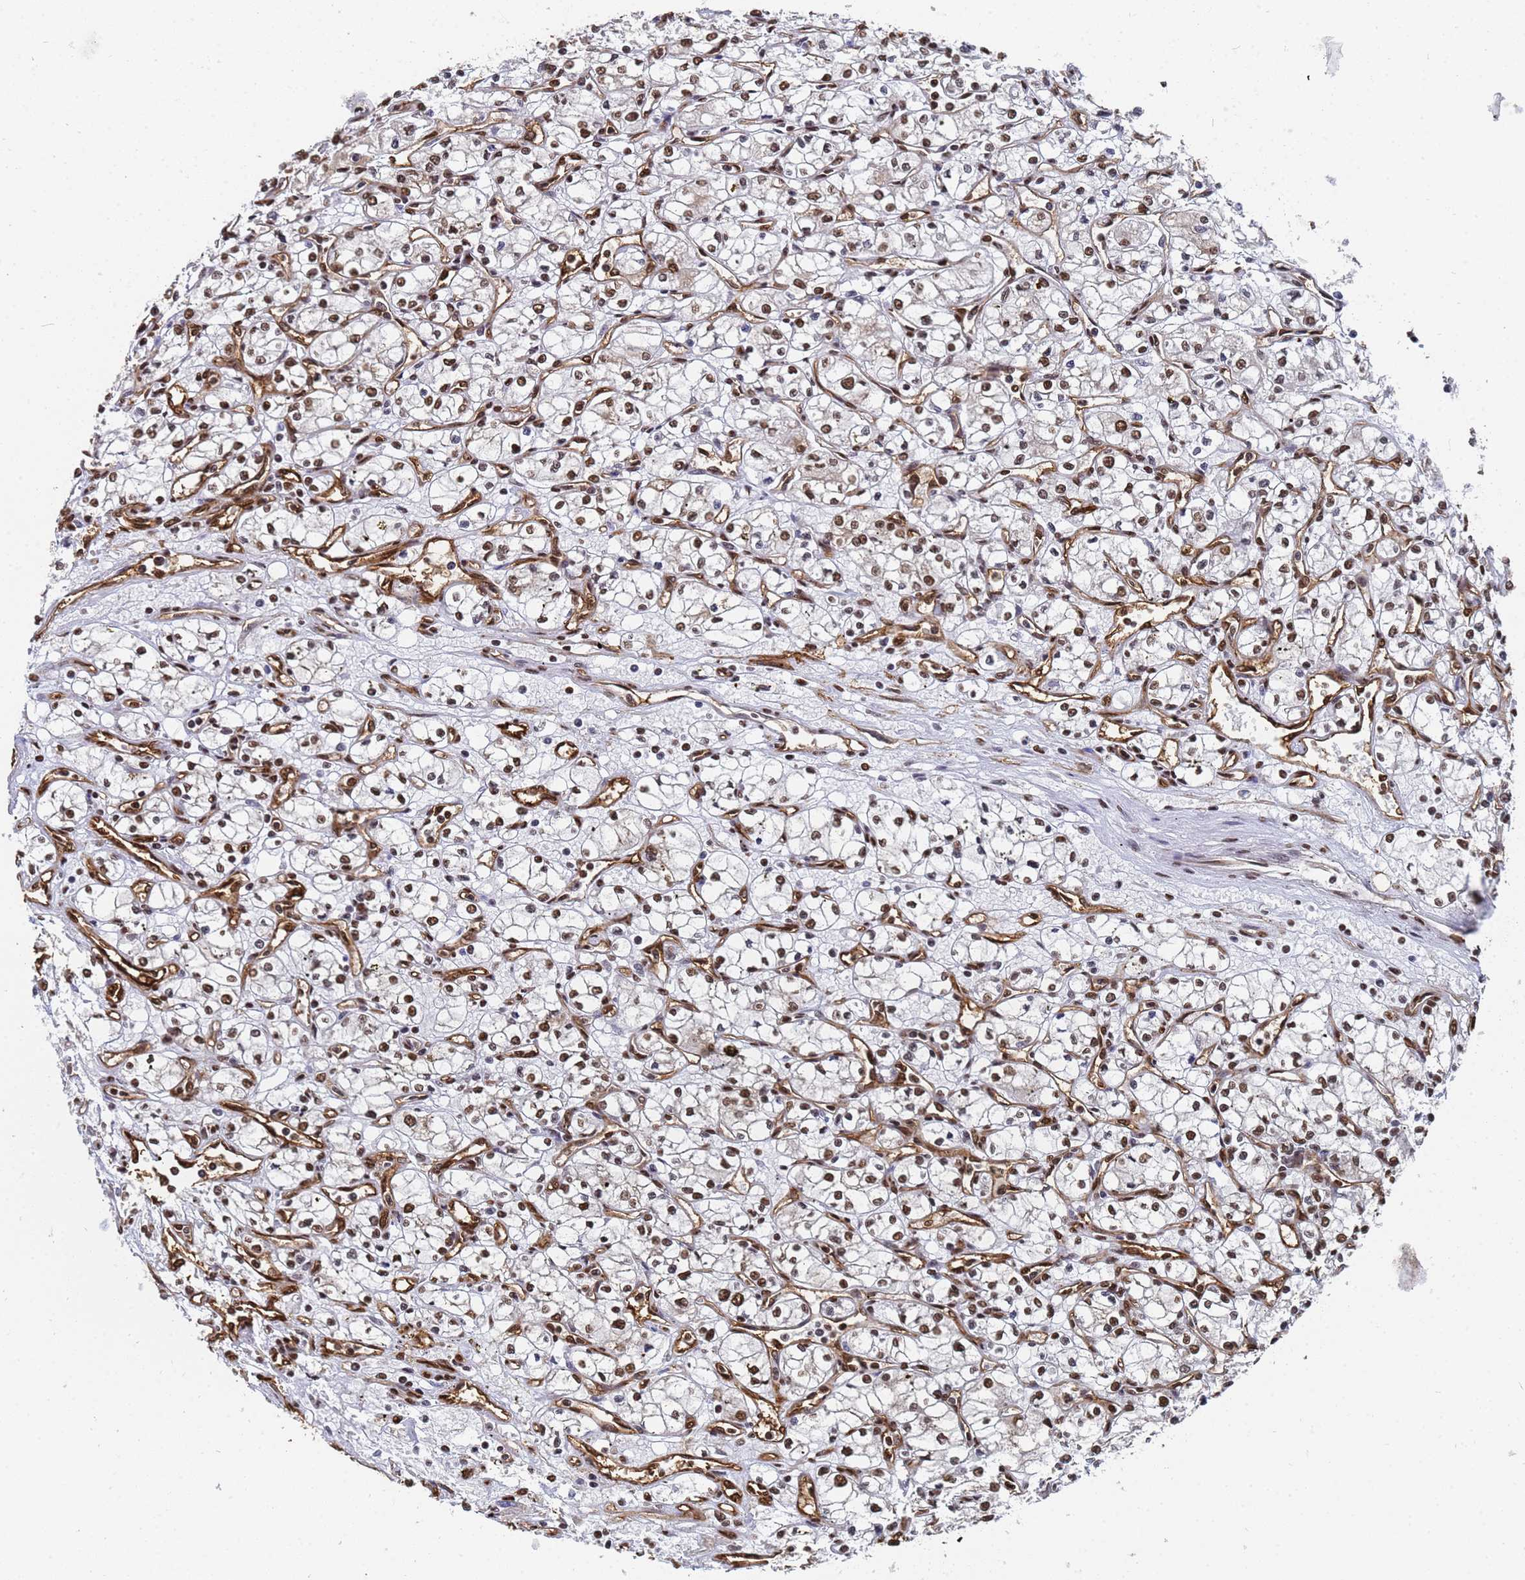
{"staining": {"intensity": "moderate", "quantity": ">75%", "location": "nuclear"}, "tissue": "renal cancer", "cell_type": "Tumor cells", "image_type": "cancer", "snomed": [{"axis": "morphology", "description": "Adenocarcinoma, NOS"}, {"axis": "topography", "description": "Kidney"}], "caption": "An immunohistochemistry (IHC) image of neoplastic tissue is shown. Protein staining in brown shows moderate nuclear positivity in renal adenocarcinoma within tumor cells. The staining was performed using DAB (3,3'-diaminobenzidine), with brown indicating positive protein expression. Nuclei are stained blue with hematoxylin.", "gene": "RAVER2", "patient": {"sex": "male", "age": 59}}